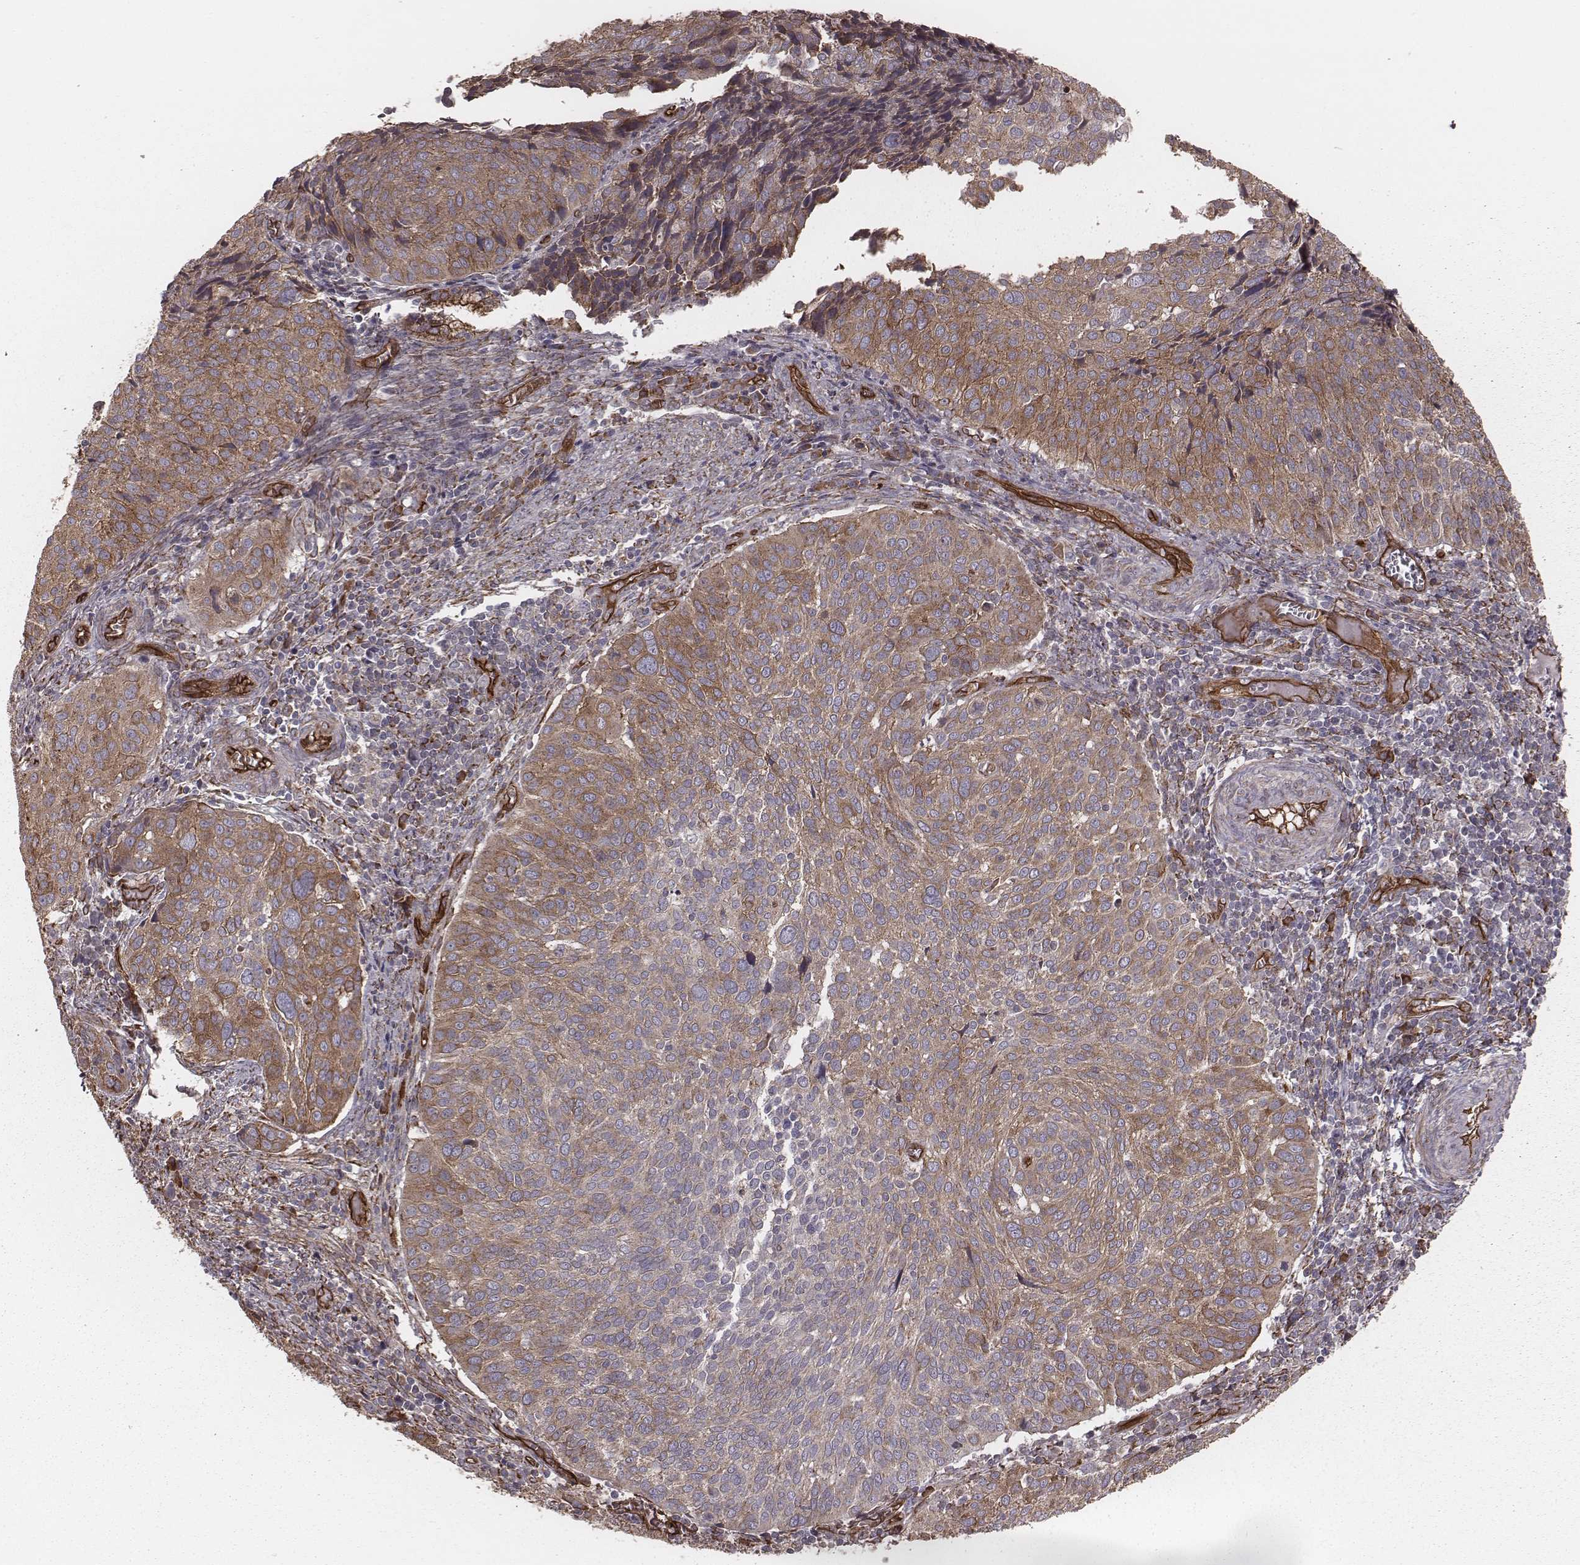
{"staining": {"intensity": "moderate", "quantity": ">75%", "location": "cytoplasmic/membranous"}, "tissue": "cervical cancer", "cell_type": "Tumor cells", "image_type": "cancer", "snomed": [{"axis": "morphology", "description": "Squamous cell carcinoma, NOS"}, {"axis": "topography", "description": "Cervix"}], "caption": "High-power microscopy captured an IHC histopathology image of cervical cancer (squamous cell carcinoma), revealing moderate cytoplasmic/membranous staining in about >75% of tumor cells.", "gene": "PALMD", "patient": {"sex": "female", "age": 39}}